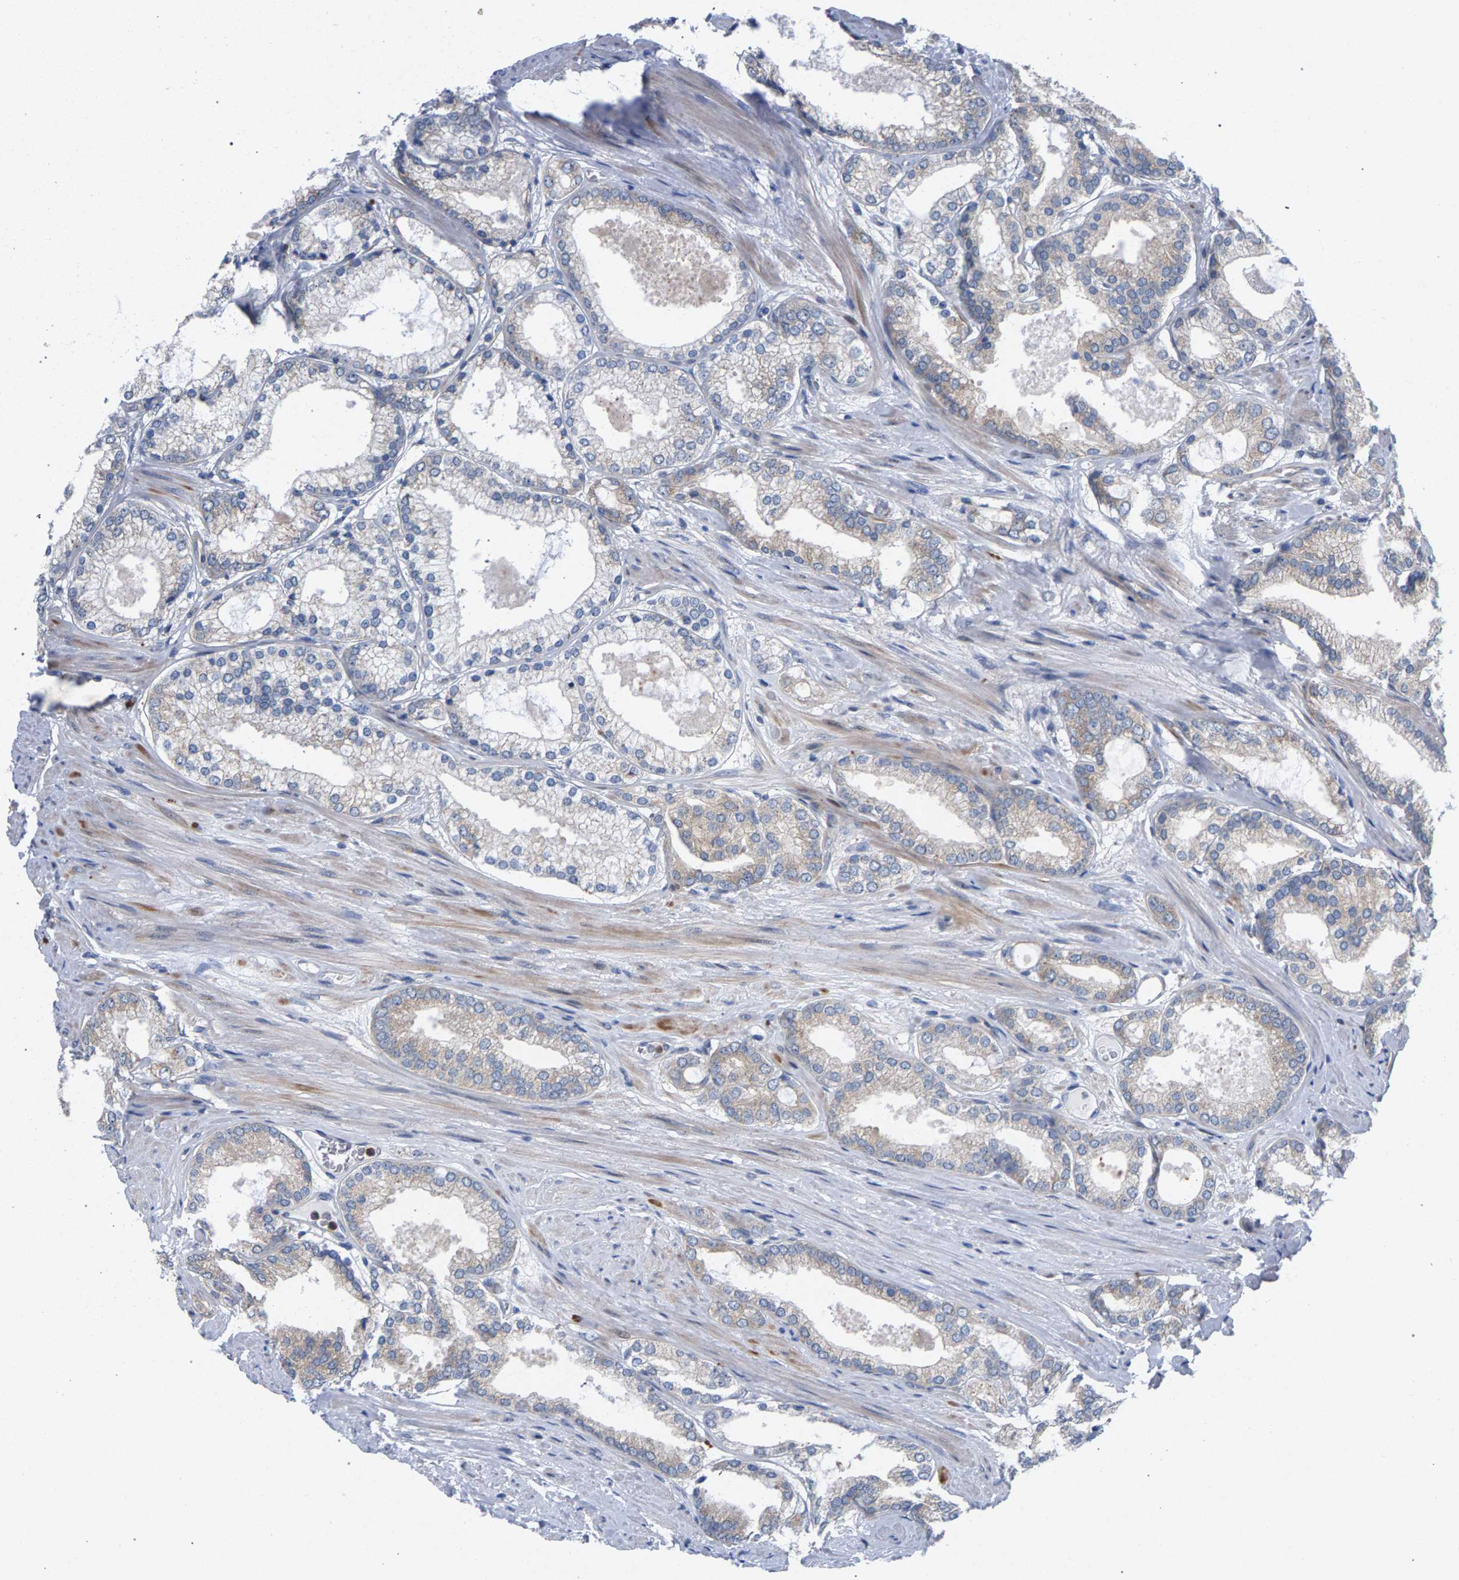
{"staining": {"intensity": "weak", "quantity": "<25%", "location": "cytoplasmic/membranous"}, "tissue": "prostate cancer", "cell_type": "Tumor cells", "image_type": "cancer", "snomed": [{"axis": "morphology", "description": "Adenocarcinoma, High grade"}, {"axis": "topography", "description": "Prostate"}], "caption": "There is no significant staining in tumor cells of prostate cancer (adenocarcinoma (high-grade)).", "gene": "MAMDC2", "patient": {"sex": "male", "age": 61}}